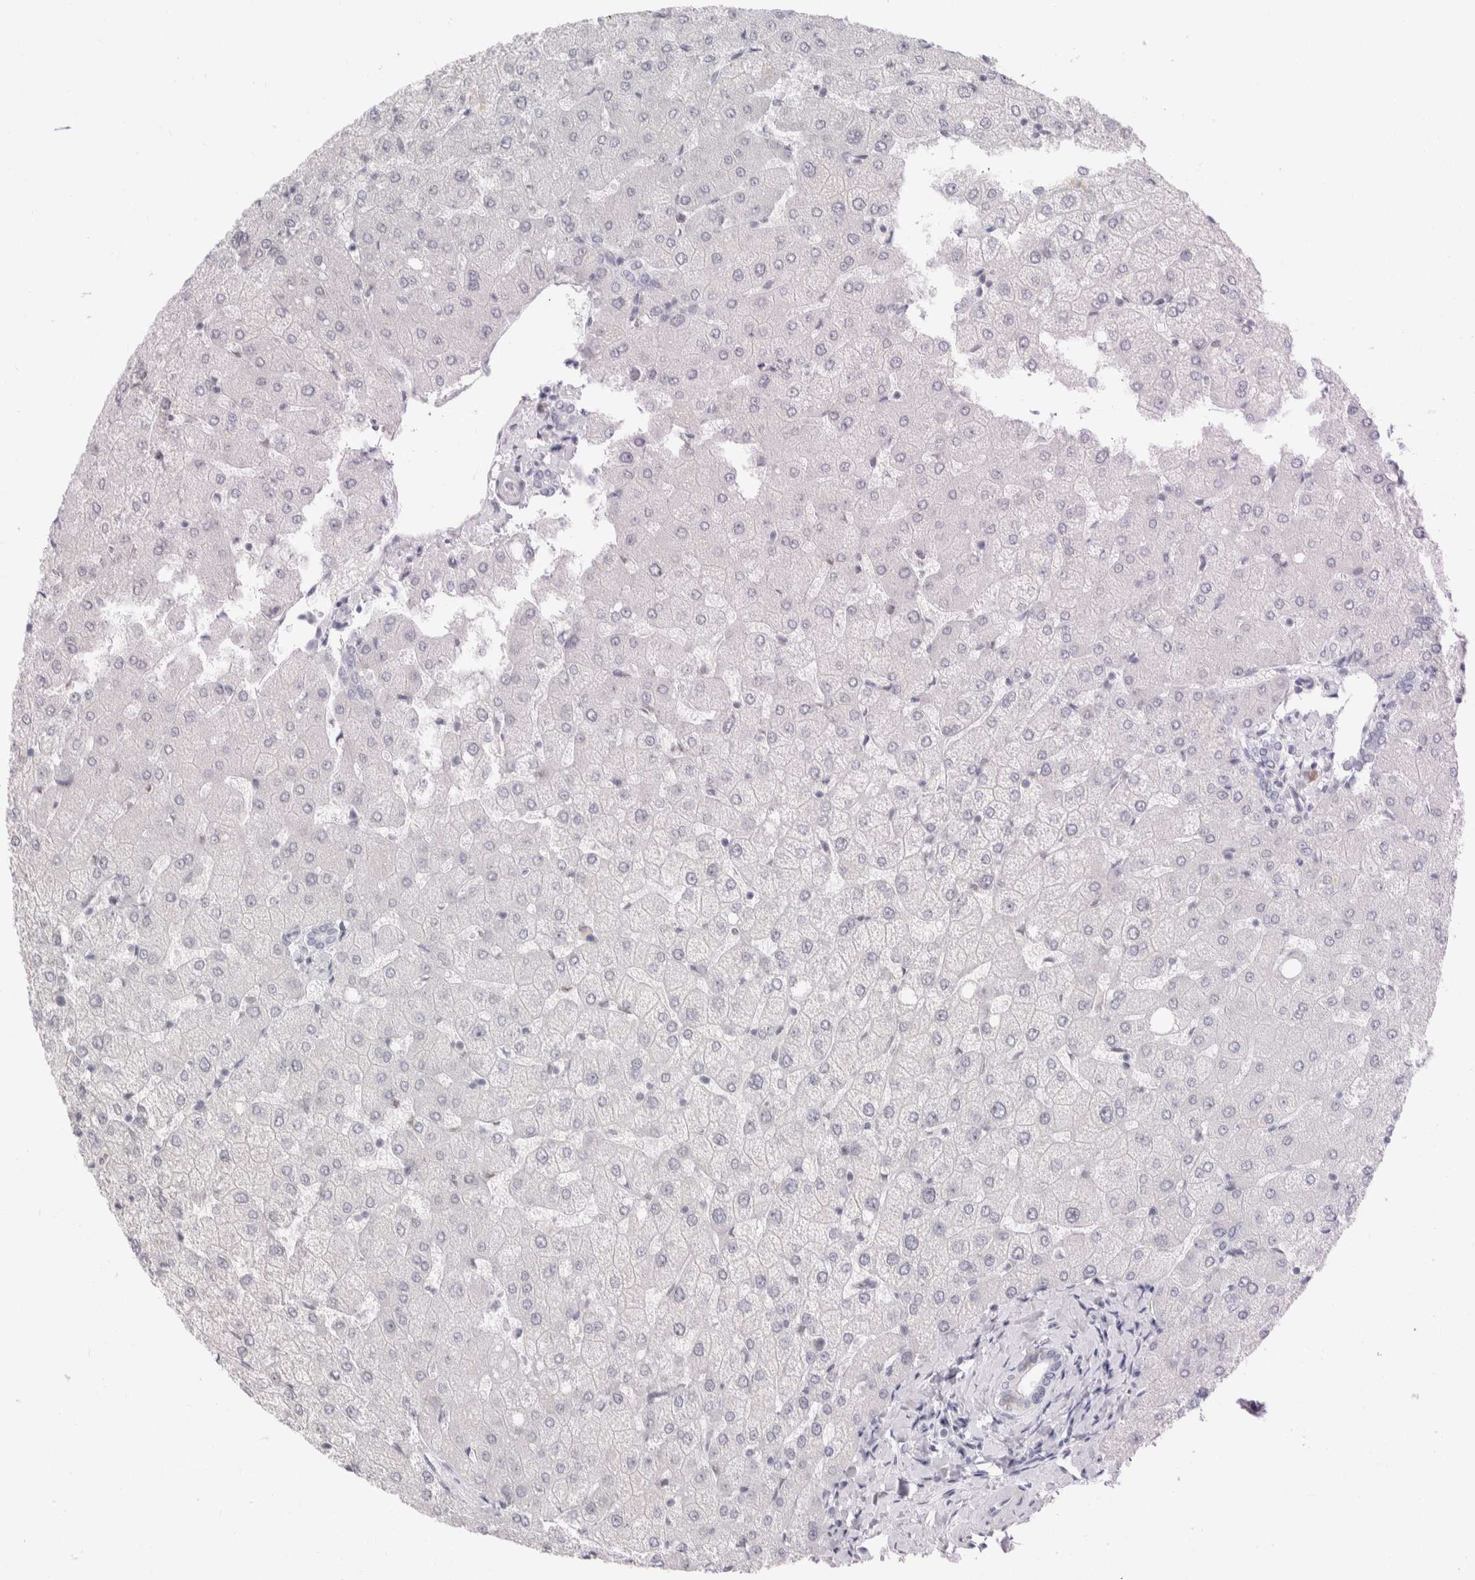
{"staining": {"intensity": "negative", "quantity": "none", "location": "none"}, "tissue": "liver", "cell_type": "Cholangiocytes", "image_type": "normal", "snomed": [{"axis": "morphology", "description": "Normal tissue, NOS"}, {"axis": "topography", "description": "Liver"}], "caption": "Cholangiocytes are negative for brown protein staining in benign liver. Nuclei are stained in blue.", "gene": "CDH17", "patient": {"sex": "female", "age": 54}}